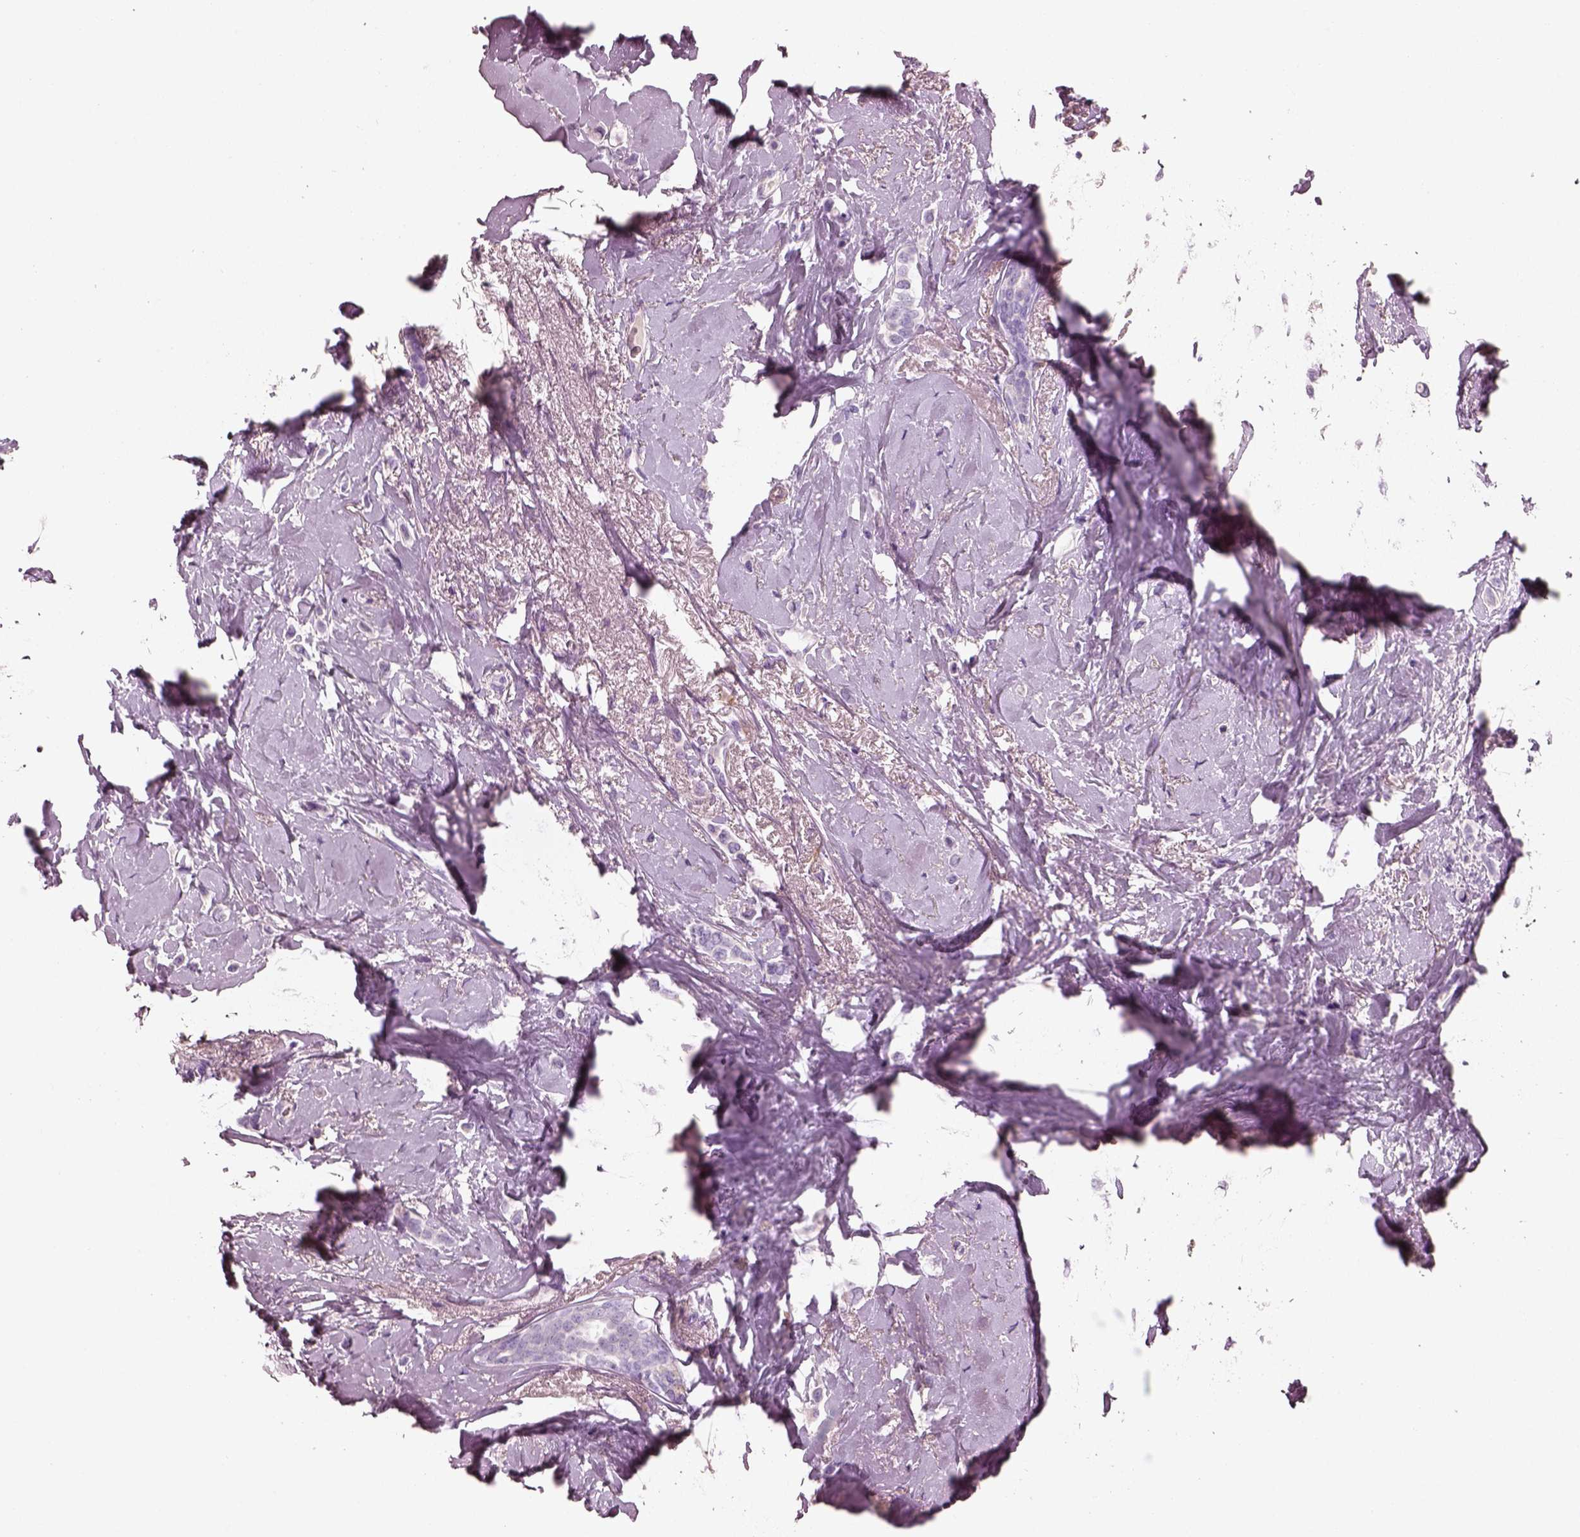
{"staining": {"intensity": "negative", "quantity": "none", "location": "none"}, "tissue": "breast cancer", "cell_type": "Tumor cells", "image_type": "cancer", "snomed": [{"axis": "morphology", "description": "Lobular carcinoma"}, {"axis": "topography", "description": "Breast"}], "caption": "Histopathology image shows no protein staining in tumor cells of breast lobular carcinoma tissue.", "gene": "PNOC", "patient": {"sex": "female", "age": 66}}